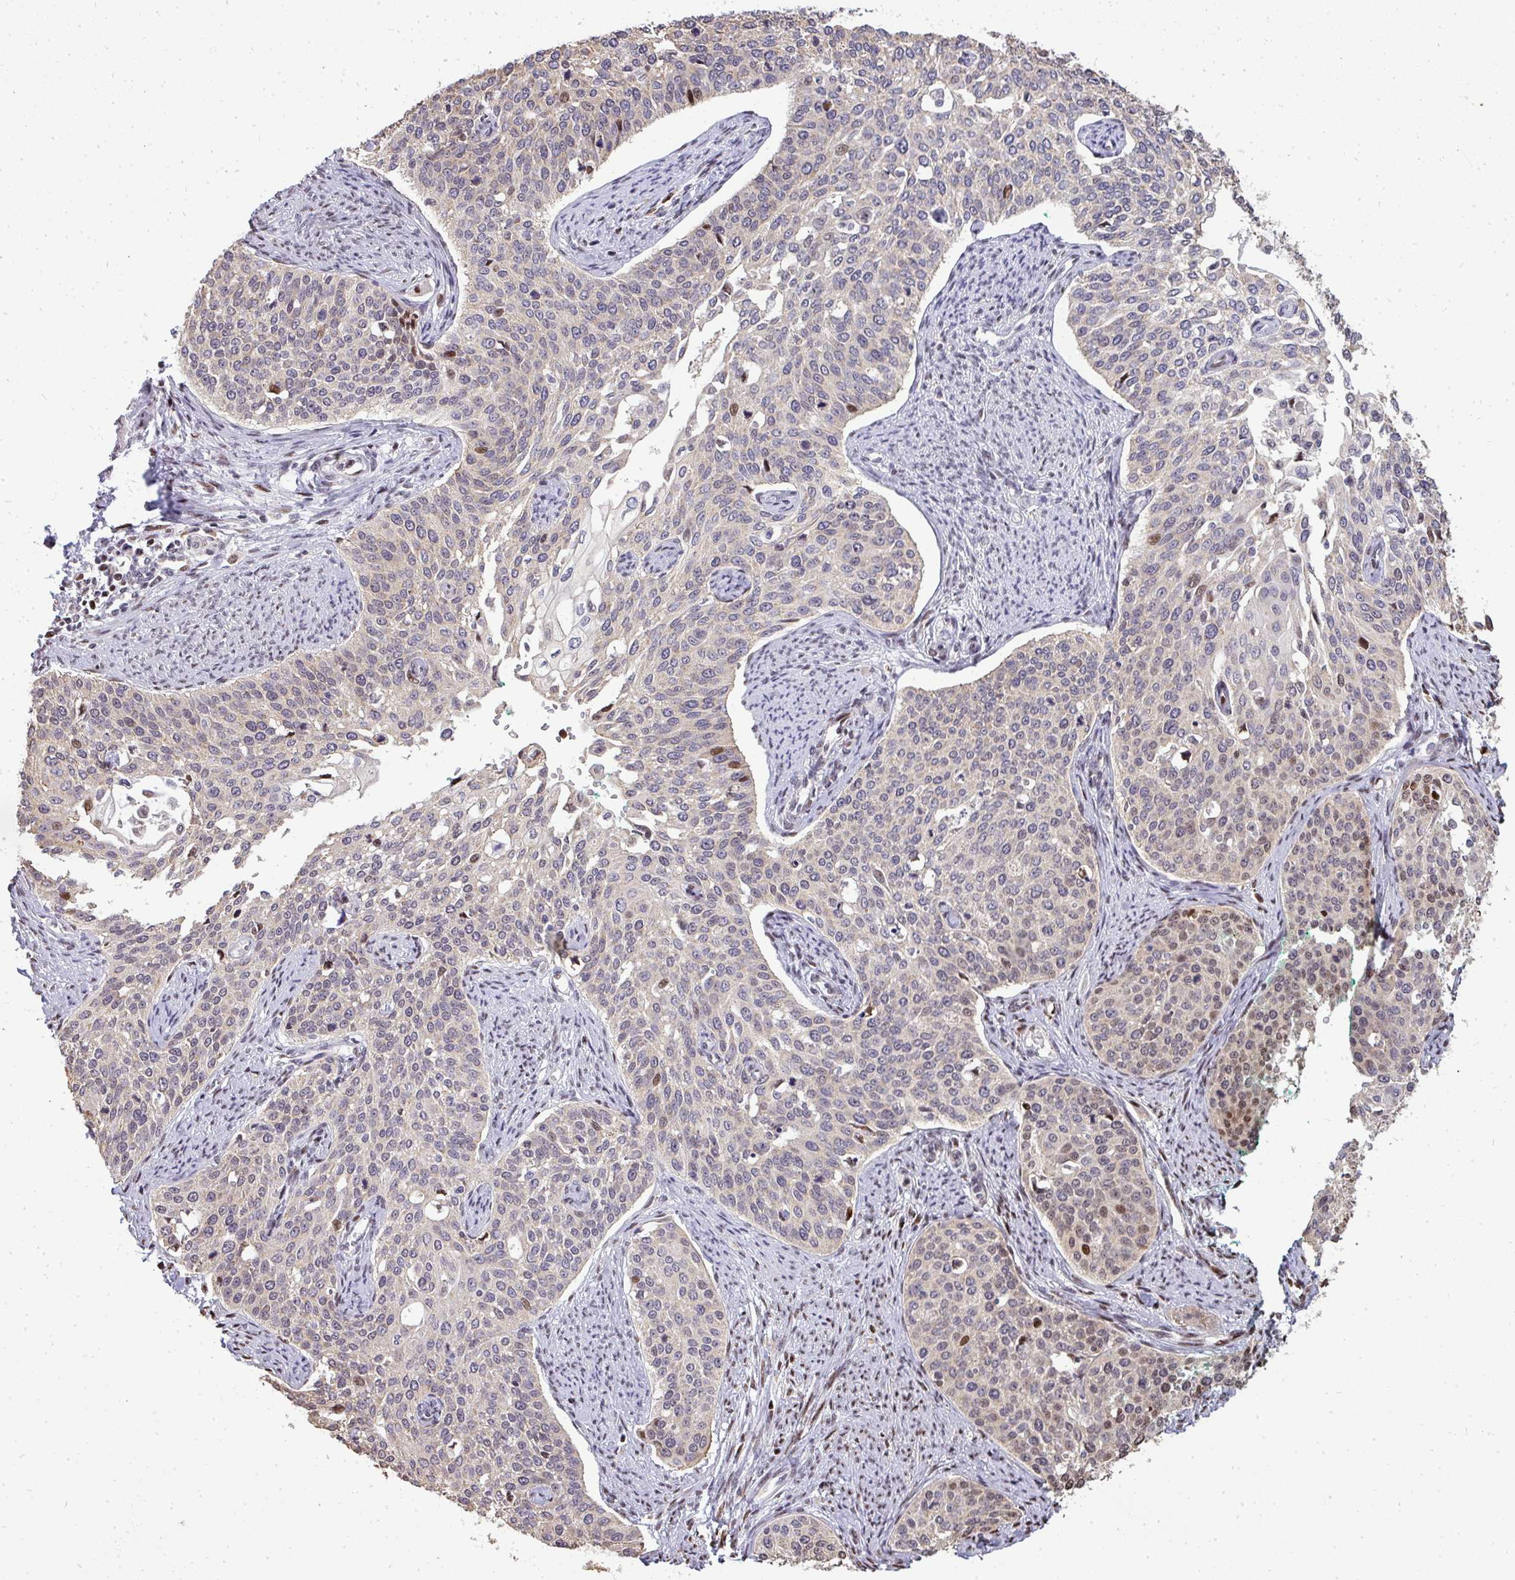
{"staining": {"intensity": "weak", "quantity": "<25%", "location": "cytoplasmic/membranous,nuclear"}, "tissue": "cervical cancer", "cell_type": "Tumor cells", "image_type": "cancer", "snomed": [{"axis": "morphology", "description": "Squamous cell carcinoma, NOS"}, {"axis": "topography", "description": "Cervix"}], "caption": "High power microscopy photomicrograph of an immunohistochemistry (IHC) micrograph of cervical squamous cell carcinoma, revealing no significant positivity in tumor cells.", "gene": "PATZ1", "patient": {"sex": "female", "age": 44}}